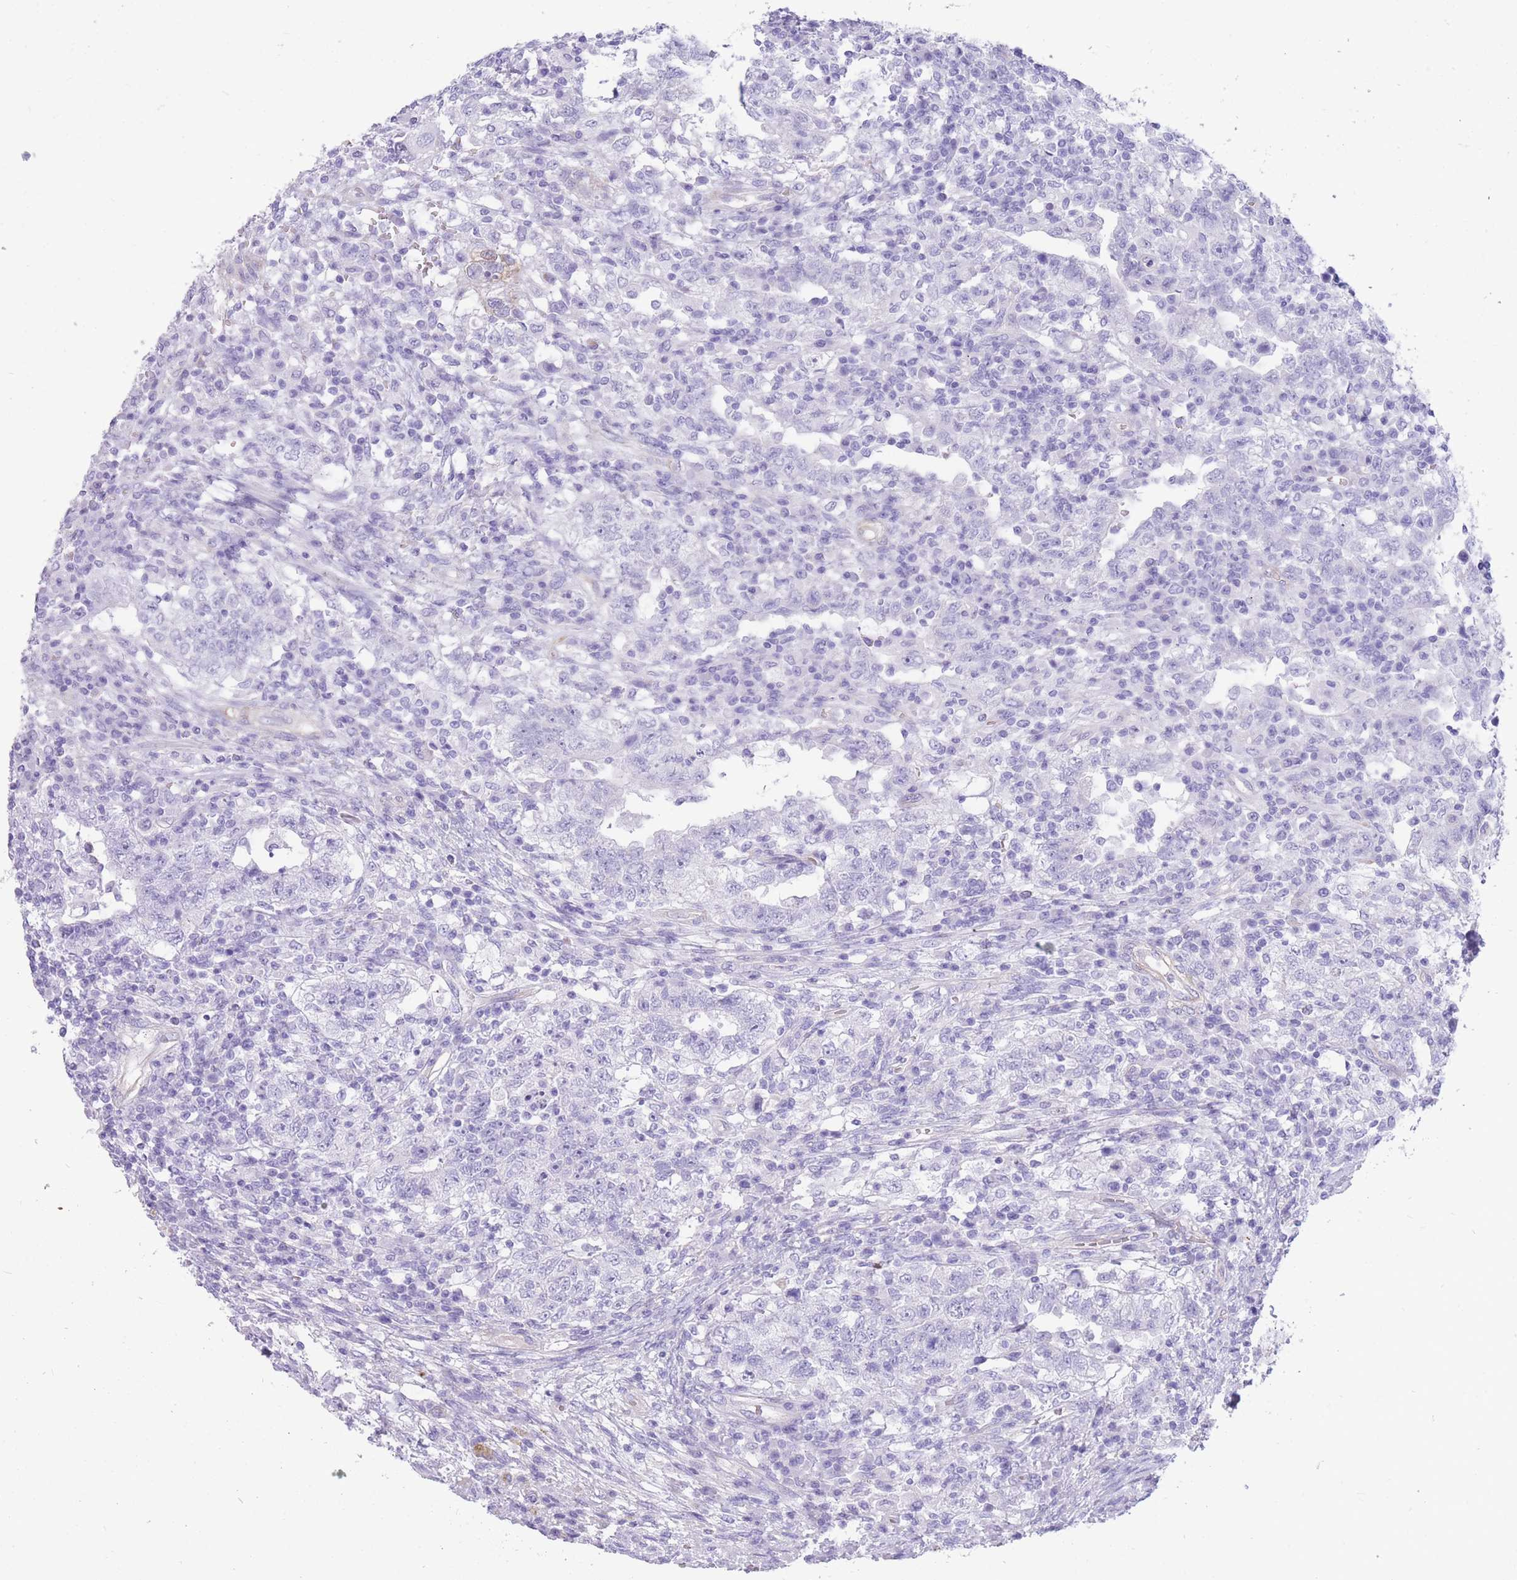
{"staining": {"intensity": "negative", "quantity": "none", "location": "none"}, "tissue": "testis cancer", "cell_type": "Tumor cells", "image_type": "cancer", "snomed": [{"axis": "morphology", "description": "Carcinoma, Embryonal, NOS"}, {"axis": "topography", "description": "Testis"}], "caption": "Tumor cells are negative for protein expression in human testis cancer (embryonal carcinoma).", "gene": "MTSS2", "patient": {"sex": "male", "age": 26}}